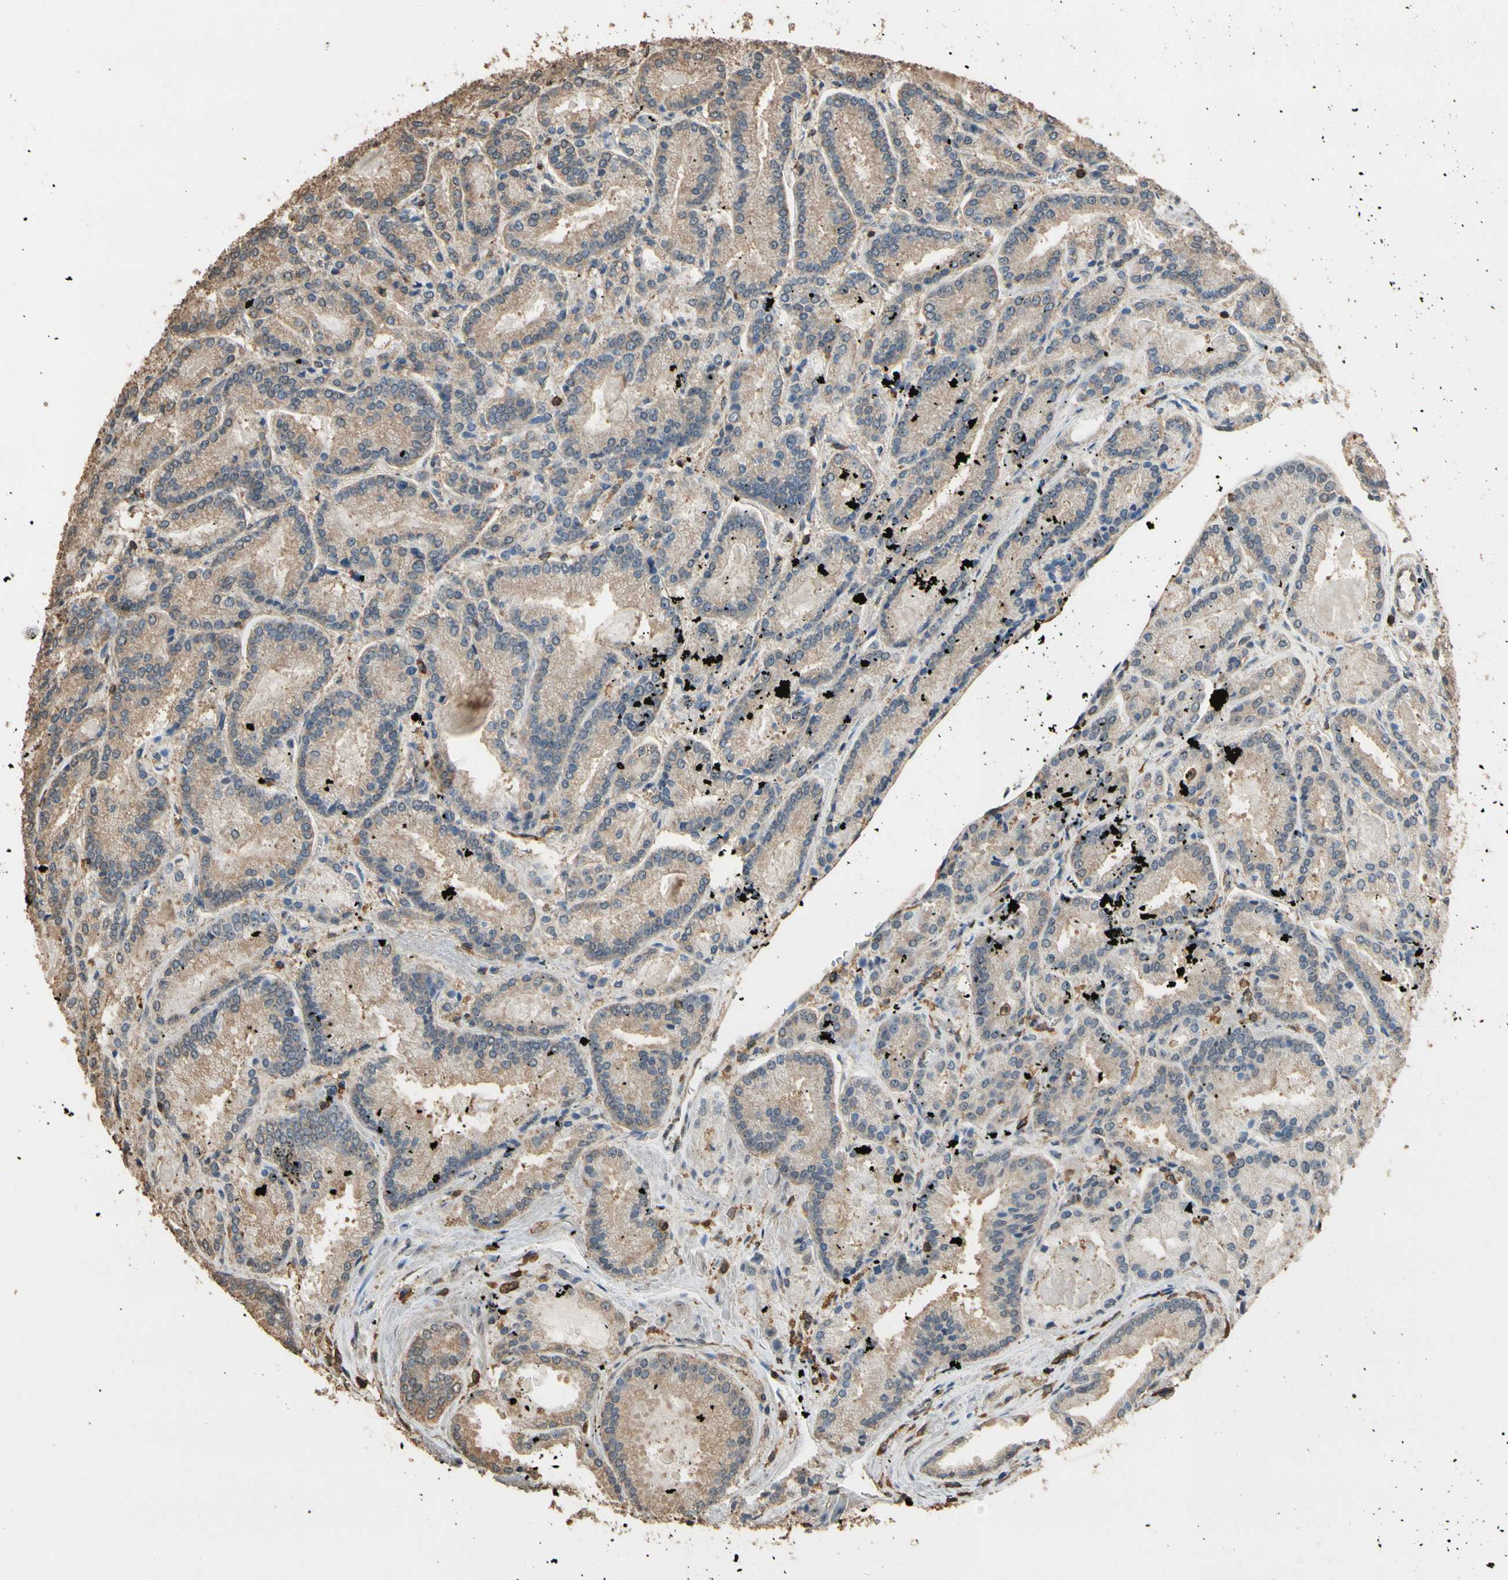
{"staining": {"intensity": "moderate", "quantity": ">75%", "location": "cytoplasmic/membranous"}, "tissue": "prostate cancer", "cell_type": "Tumor cells", "image_type": "cancer", "snomed": [{"axis": "morphology", "description": "Adenocarcinoma, Low grade"}, {"axis": "topography", "description": "Prostate"}], "caption": "Immunohistochemical staining of human prostate cancer (adenocarcinoma (low-grade)) displays medium levels of moderate cytoplasmic/membranous protein expression in about >75% of tumor cells.", "gene": "TNFSF13B", "patient": {"sex": "male", "age": 59}}